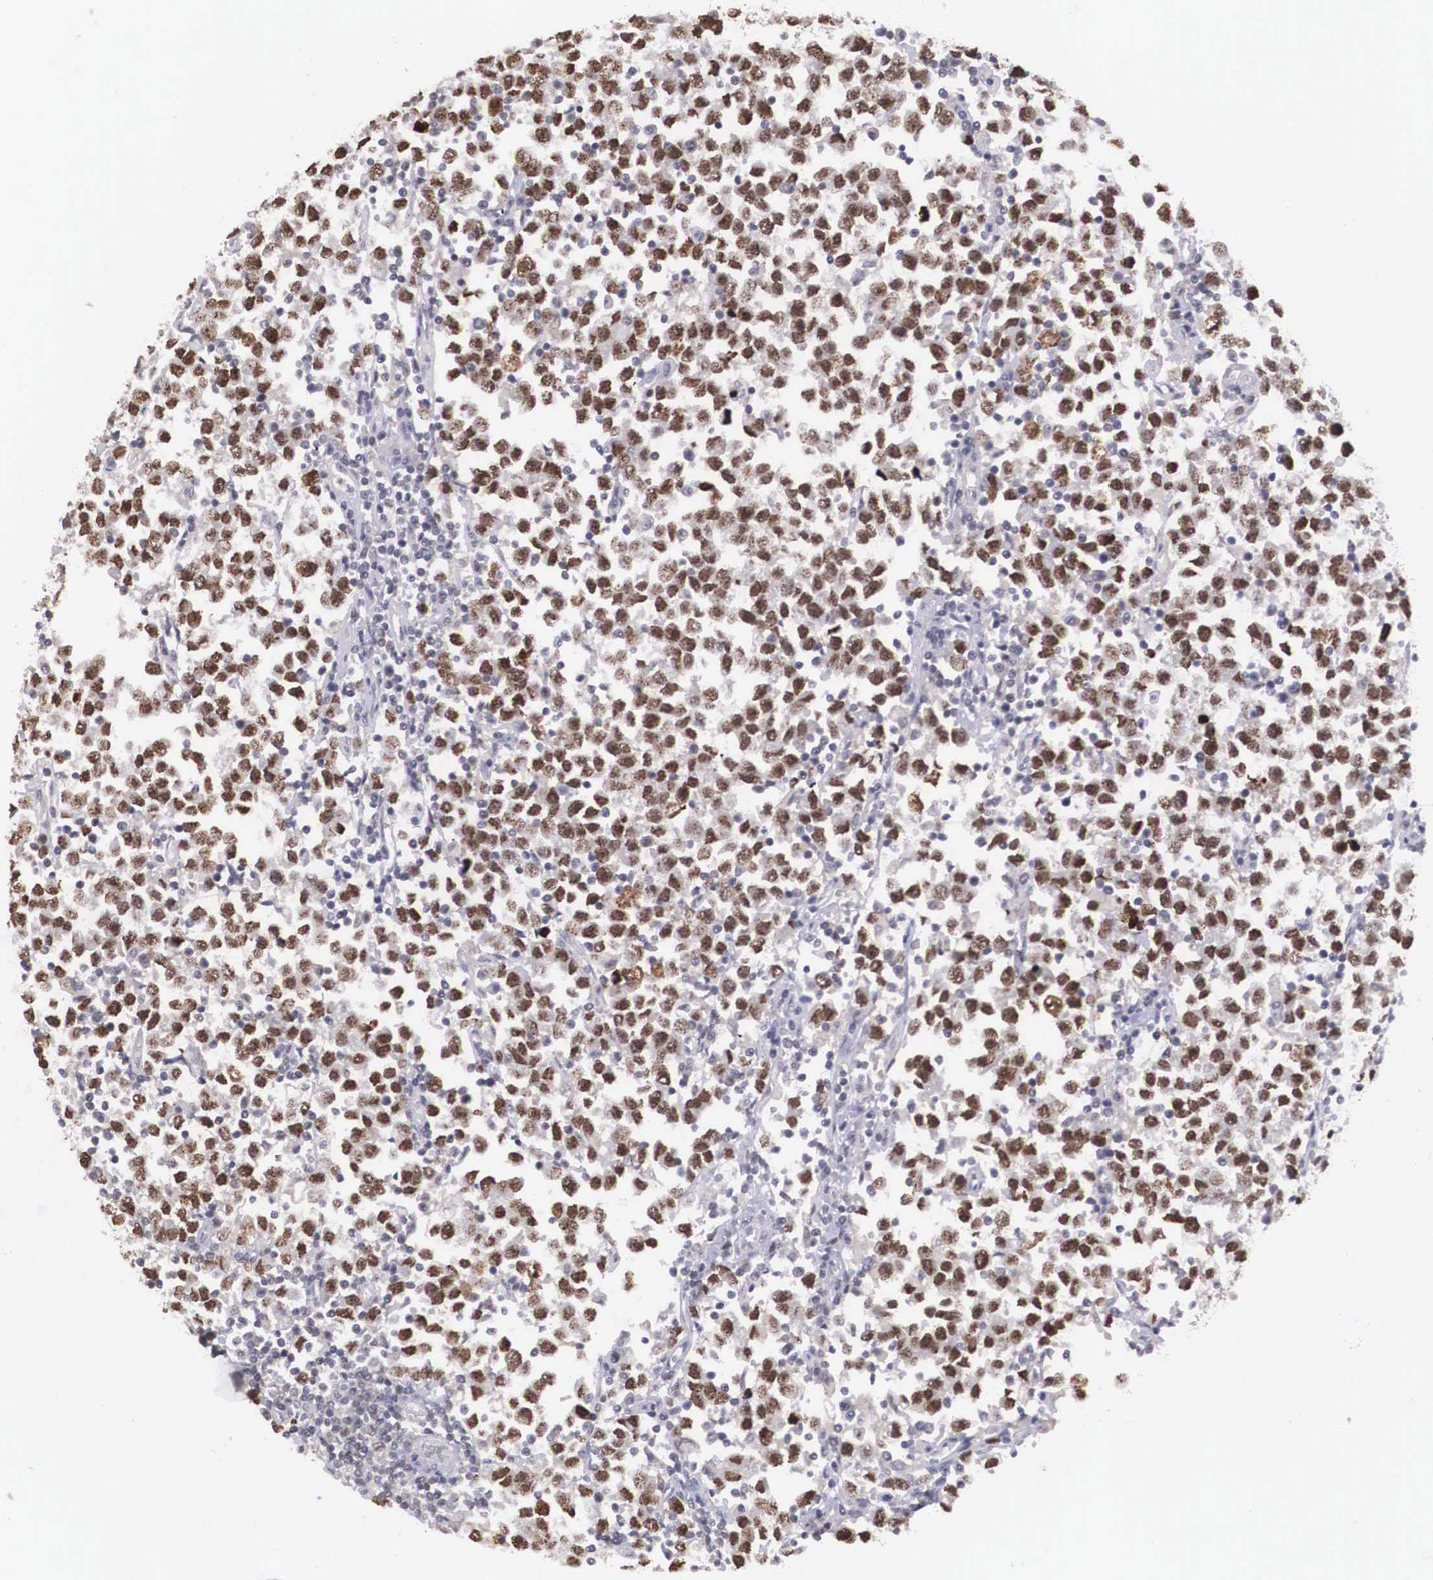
{"staining": {"intensity": "strong", "quantity": ">75%", "location": "nuclear"}, "tissue": "testis cancer", "cell_type": "Tumor cells", "image_type": "cancer", "snomed": [{"axis": "morphology", "description": "Seminoma, NOS"}, {"axis": "topography", "description": "Testis"}], "caption": "This photomicrograph displays testis cancer stained with immunohistochemistry to label a protein in brown. The nuclear of tumor cells show strong positivity for the protein. Nuclei are counter-stained blue.", "gene": "ZNF275", "patient": {"sex": "male", "age": 43}}